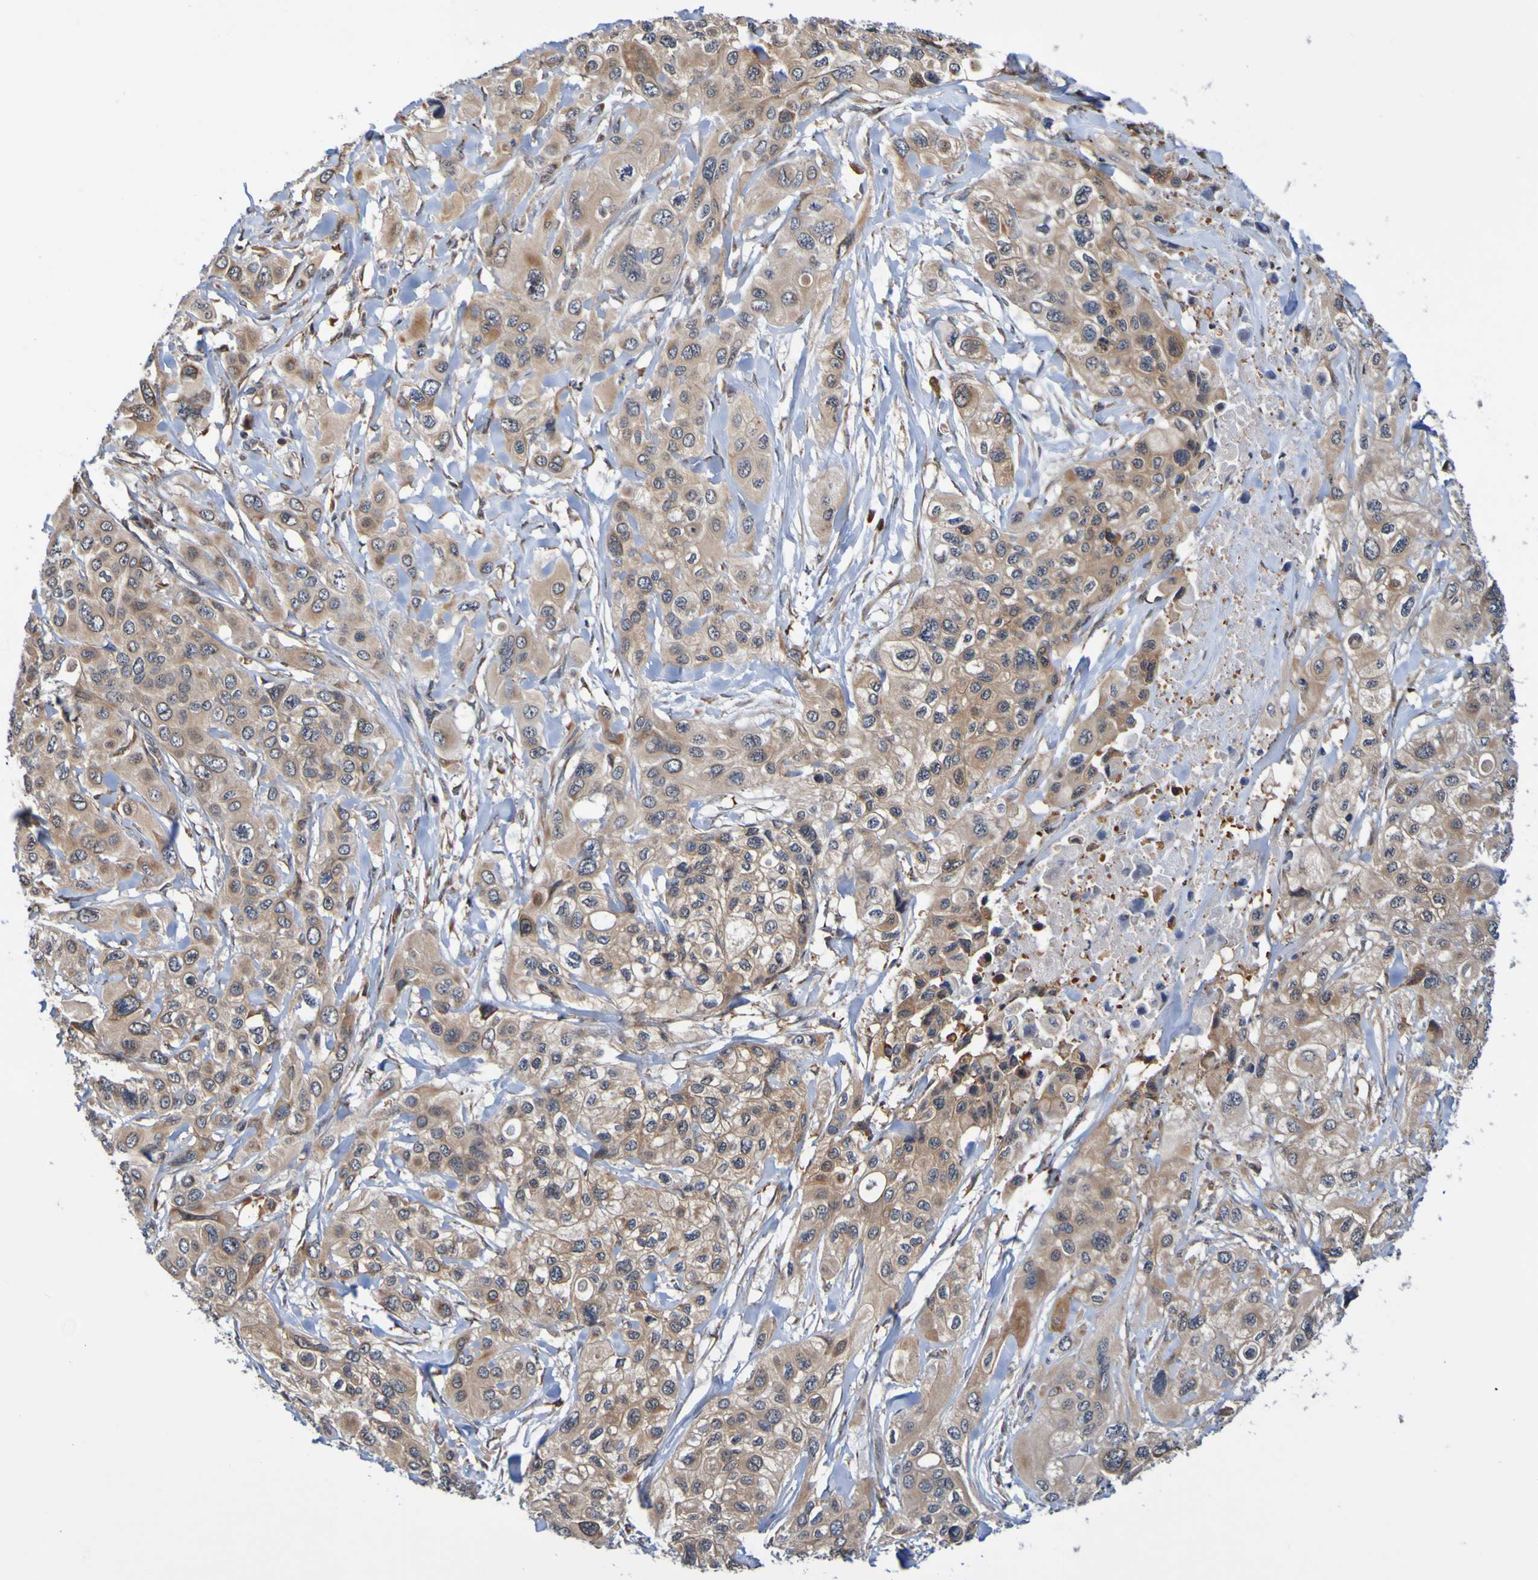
{"staining": {"intensity": "moderate", "quantity": ">75%", "location": "cytoplasmic/membranous"}, "tissue": "pancreatic cancer", "cell_type": "Tumor cells", "image_type": "cancer", "snomed": [{"axis": "morphology", "description": "Adenocarcinoma, NOS"}, {"axis": "topography", "description": "Pancreas"}], "caption": "This micrograph shows immunohistochemistry (IHC) staining of pancreatic cancer (adenocarcinoma), with medium moderate cytoplasmic/membranous staining in about >75% of tumor cells.", "gene": "AXIN1", "patient": {"sex": "male", "age": 73}}